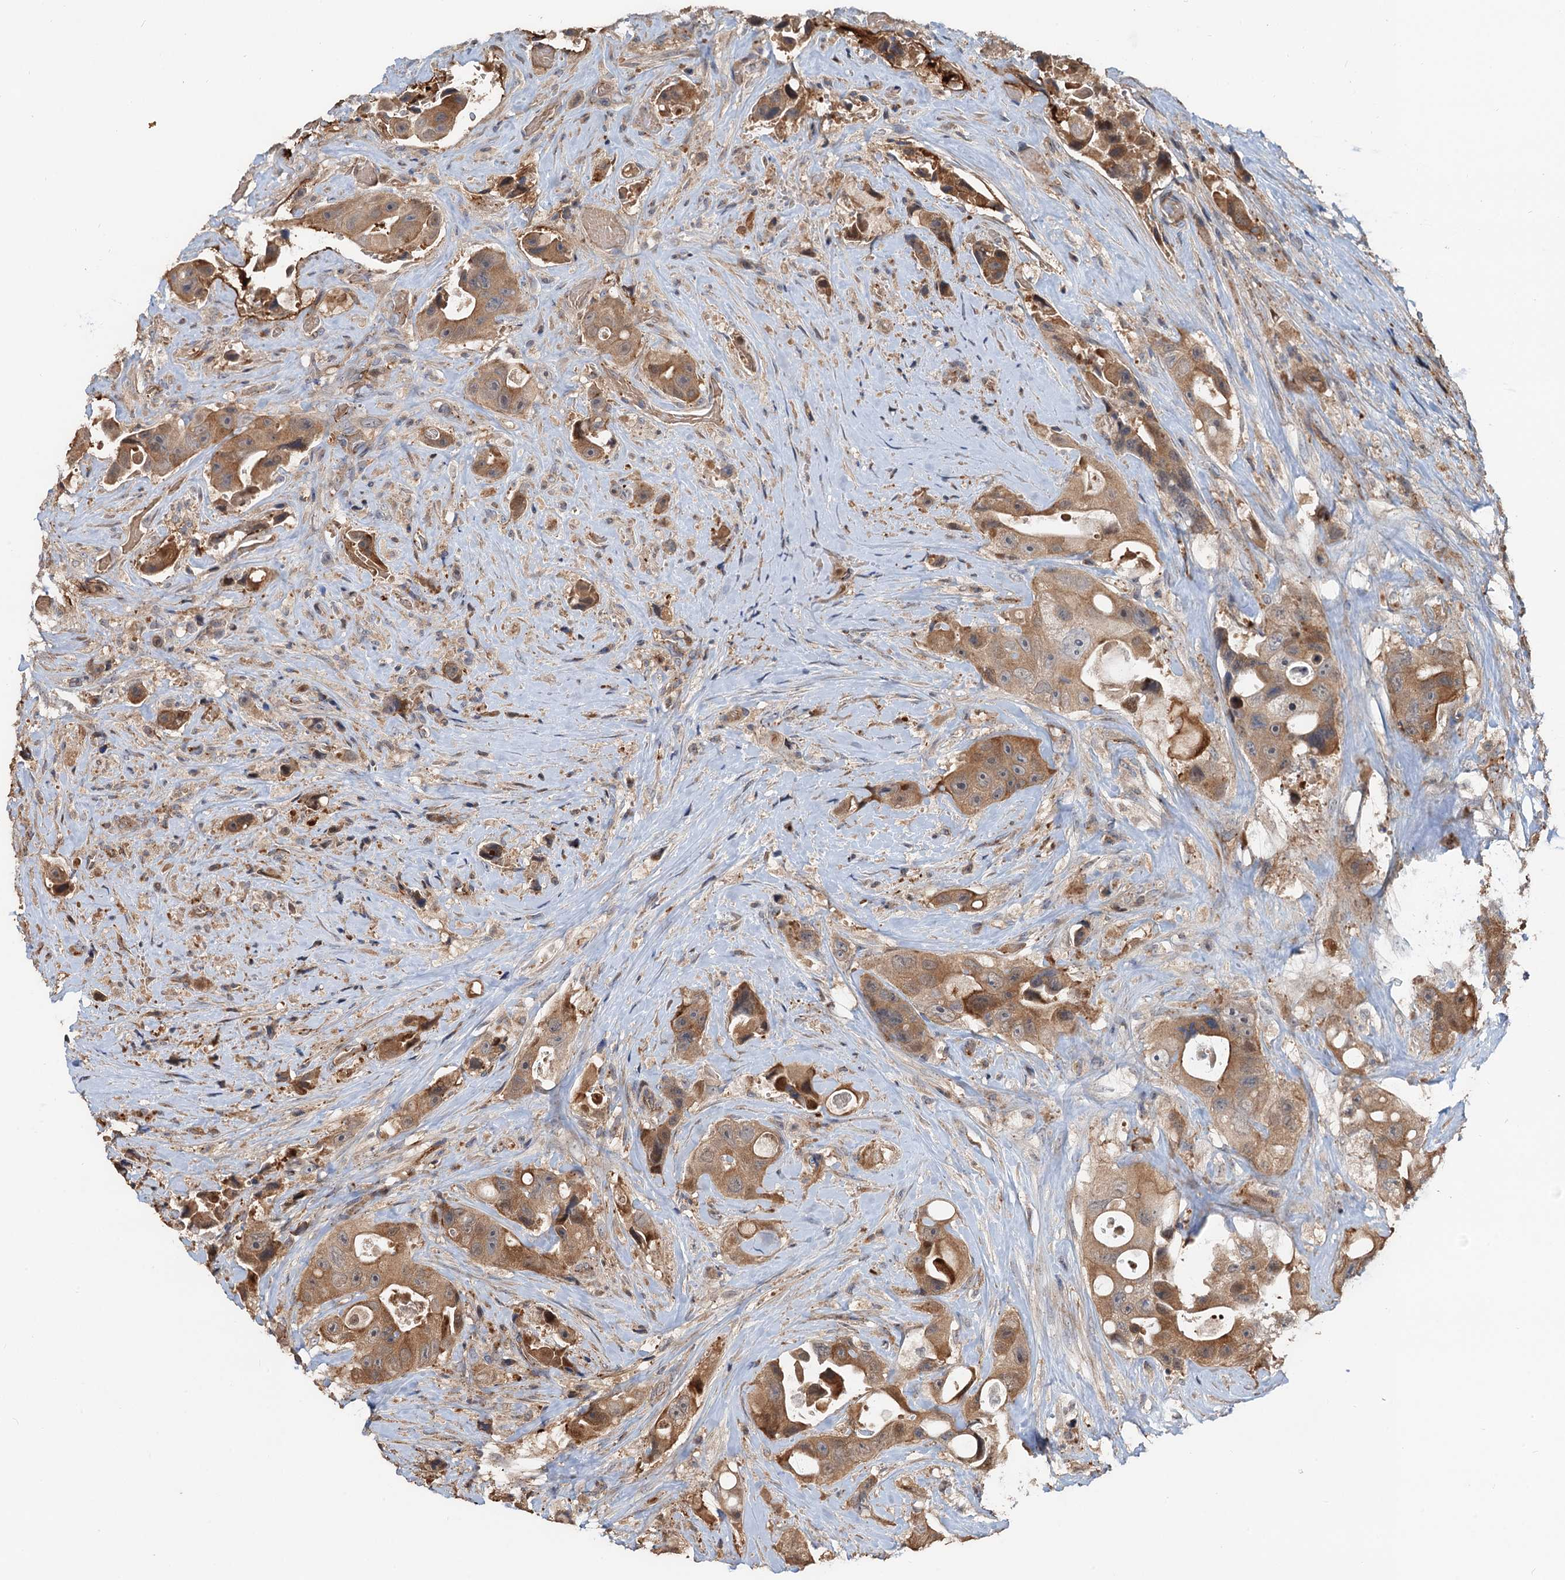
{"staining": {"intensity": "moderate", "quantity": ">75%", "location": "cytoplasmic/membranous"}, "tissue": "colorectal cancer", "cell_type": "Tumor cells", "image_type": "cancer", "snomed": [{"axis": "morphology", "description": "Adenocarcinoma, NOS"}, {"axis": "topography", "description": "Colon"}], "caption": "Immunohistochemical staining of colorectal cancer exhibits medium levels of moderate cytoplasmic/membranous expression in approximately >75% of tumor cells. (DAB IHC, brown staining for protein, blue staining for nuclei).", "gene": "DEXI", "patient": {"sex": "female", "age": 46}}